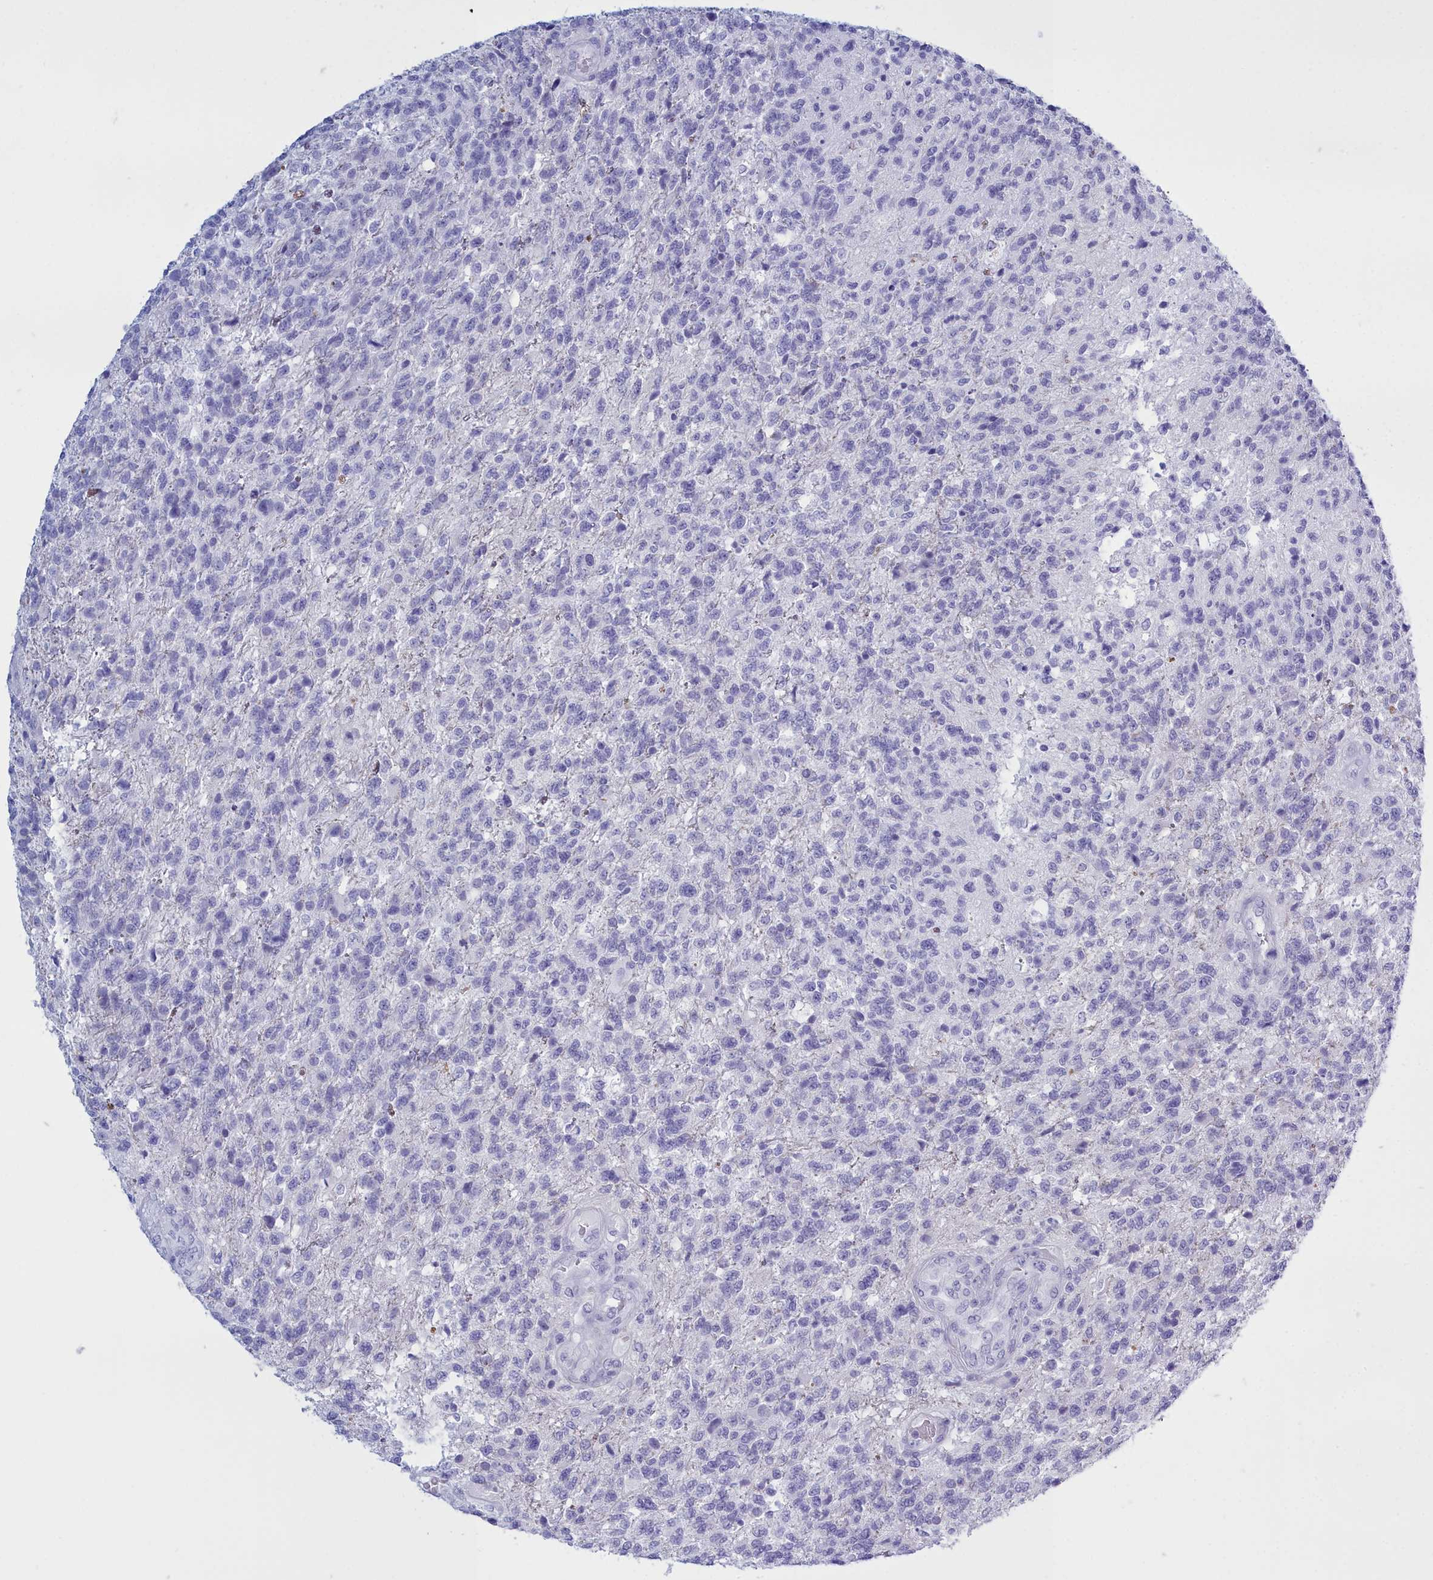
{"staining": {"intensity": "negative", "quantity": "none", "location": "none"}, "tissue": "glioma", "cell_type": "Tumor cells", "image_type": "cancer", "snomed": [{"axis": "morphology", "description": "Glioma, malignant, High grade"}, {"axis": "topography", "description": "Brain"}], "caption": "IHC of high-grade glioma (malignant) shows no expression in tumor cells.", "gene": "TMEM97", "patient": {"sex": "male", "age": 56}}